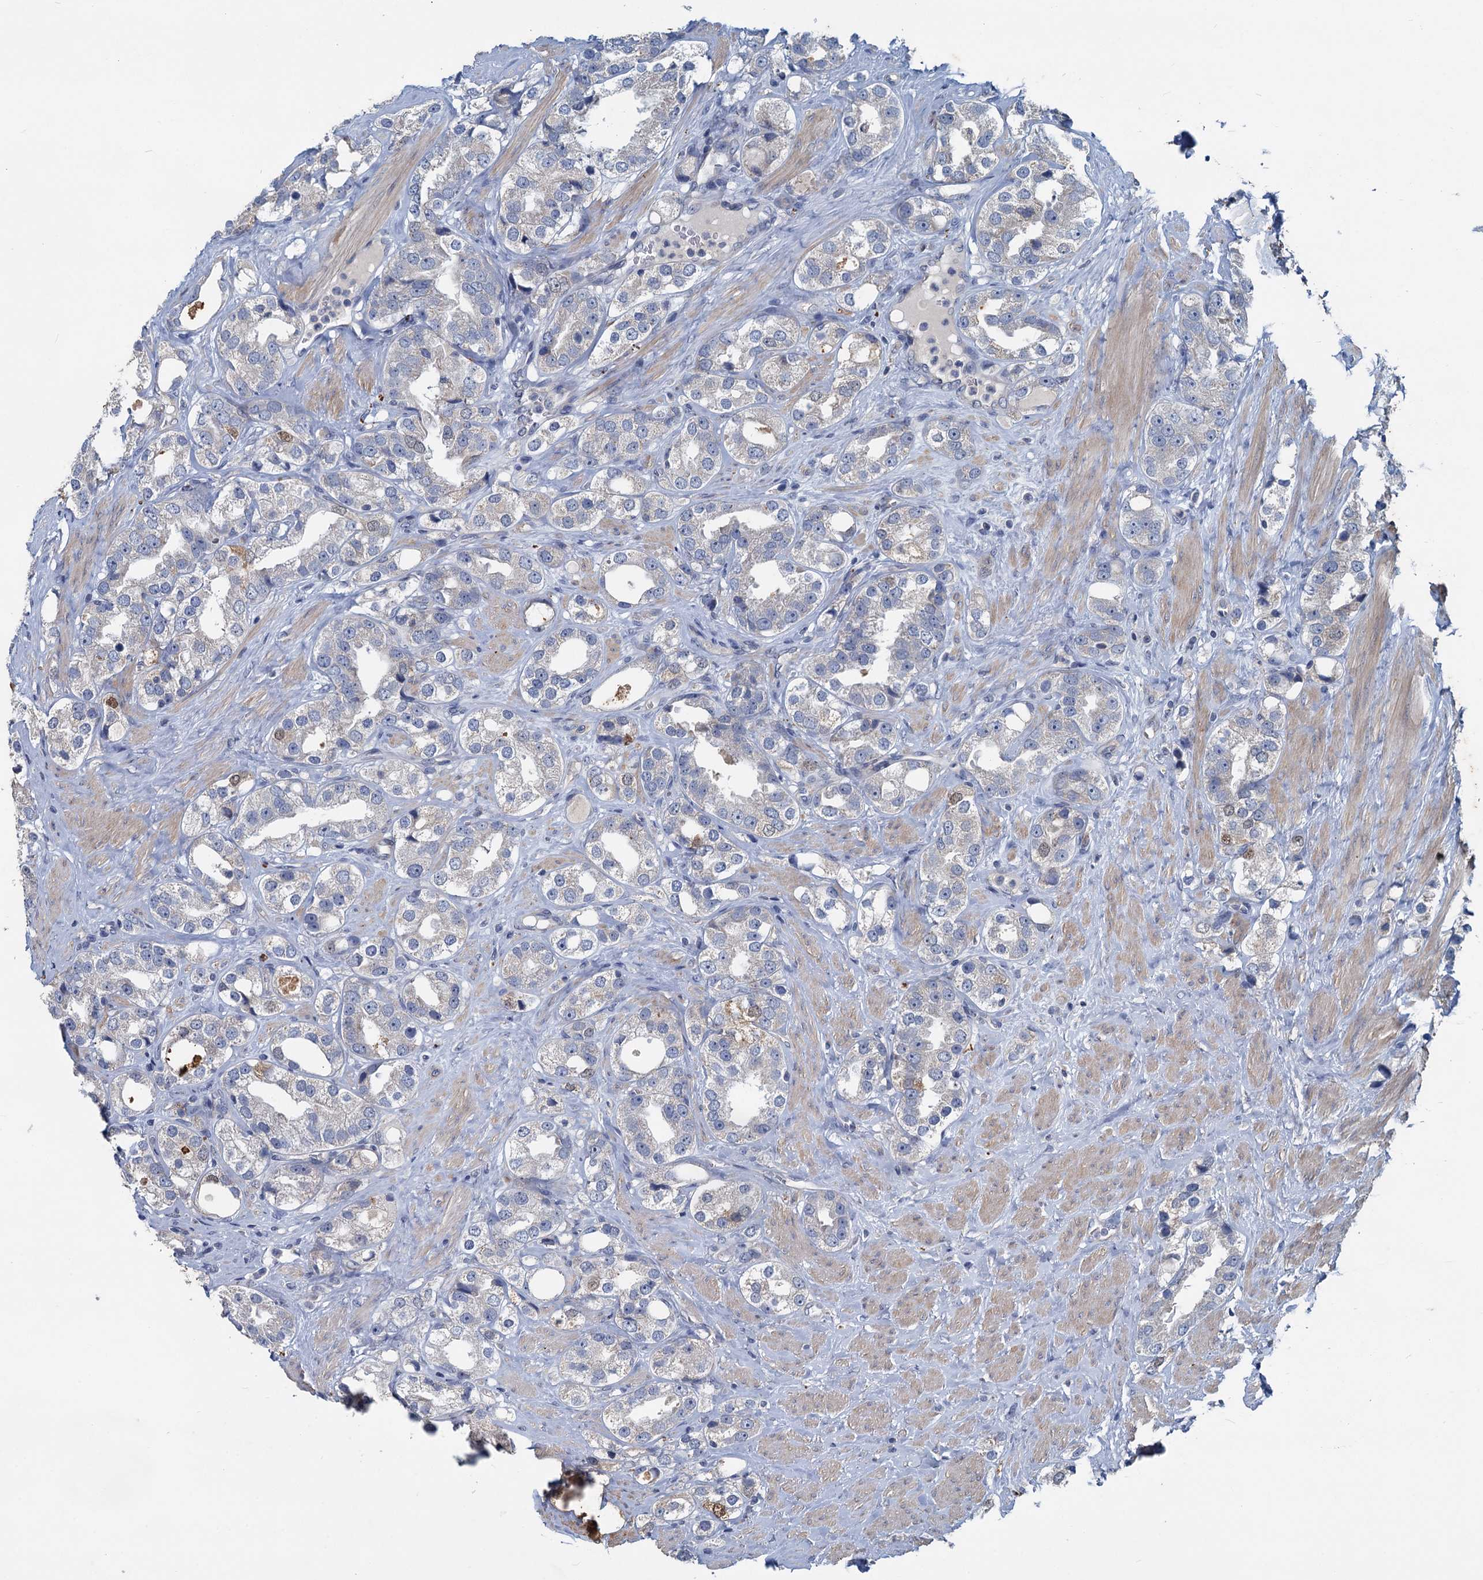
{"staining": {"intensity": "negative", "quantity": "none", "location": "none"}, "tissue": "prostate cancer", "cell_type": "Tumor cells", "image_type": "cancer", "snomed": [{"axis": "morphology", "description": "Adenocarcinoma, NOS"}, {"axis": "topography", "description": "Prostate"}], "caption": "DAB immunohistochemical staining of prostate adenocarcinoma demonstrates no significant staining in tumor cells.", "gene": "SLC2A7", "patient": {"sex": "male", "age": 79}}